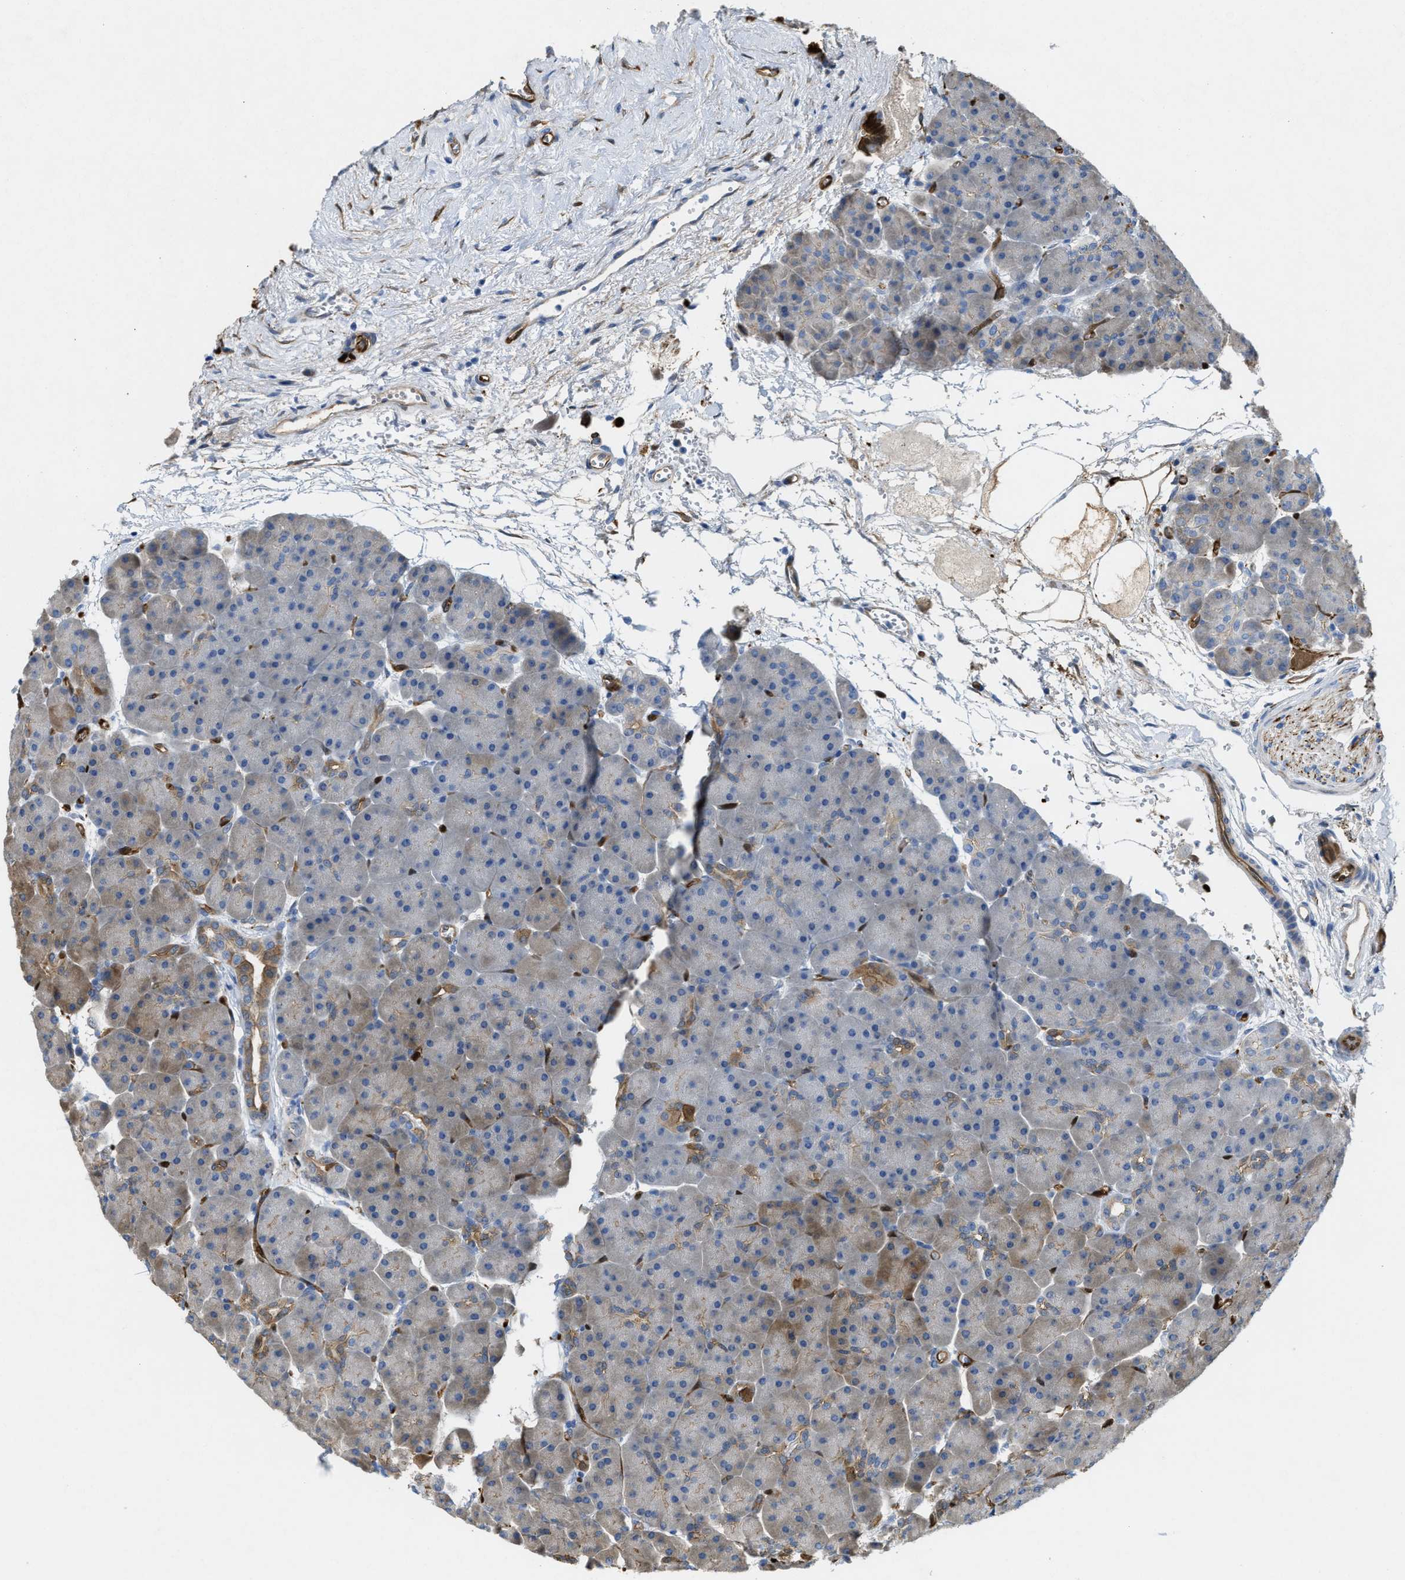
{"staining": {"intensity": "moderate", "quantity": "<25%", "location": "cytoplasmic/membranous"}, "tissue": "pancreas", "cell_type": "Exocrine glandular cells", "image_type": "normal", "snomed": [{"axis": "morphology", "description": "Normal tissue, NOS"}, {"axis": "topography", "description": "Pancreas"}], "caption": "High-power microscopy captured an immunohistochemistry (IHC) photomicrograph of unremarkable pancreas, revealing moderate cytoplasmic/membranous staining in about <25% of exocrine glandular cells.", "gene": "ASS1", "patient": {"sex": "male", "age": 66}}